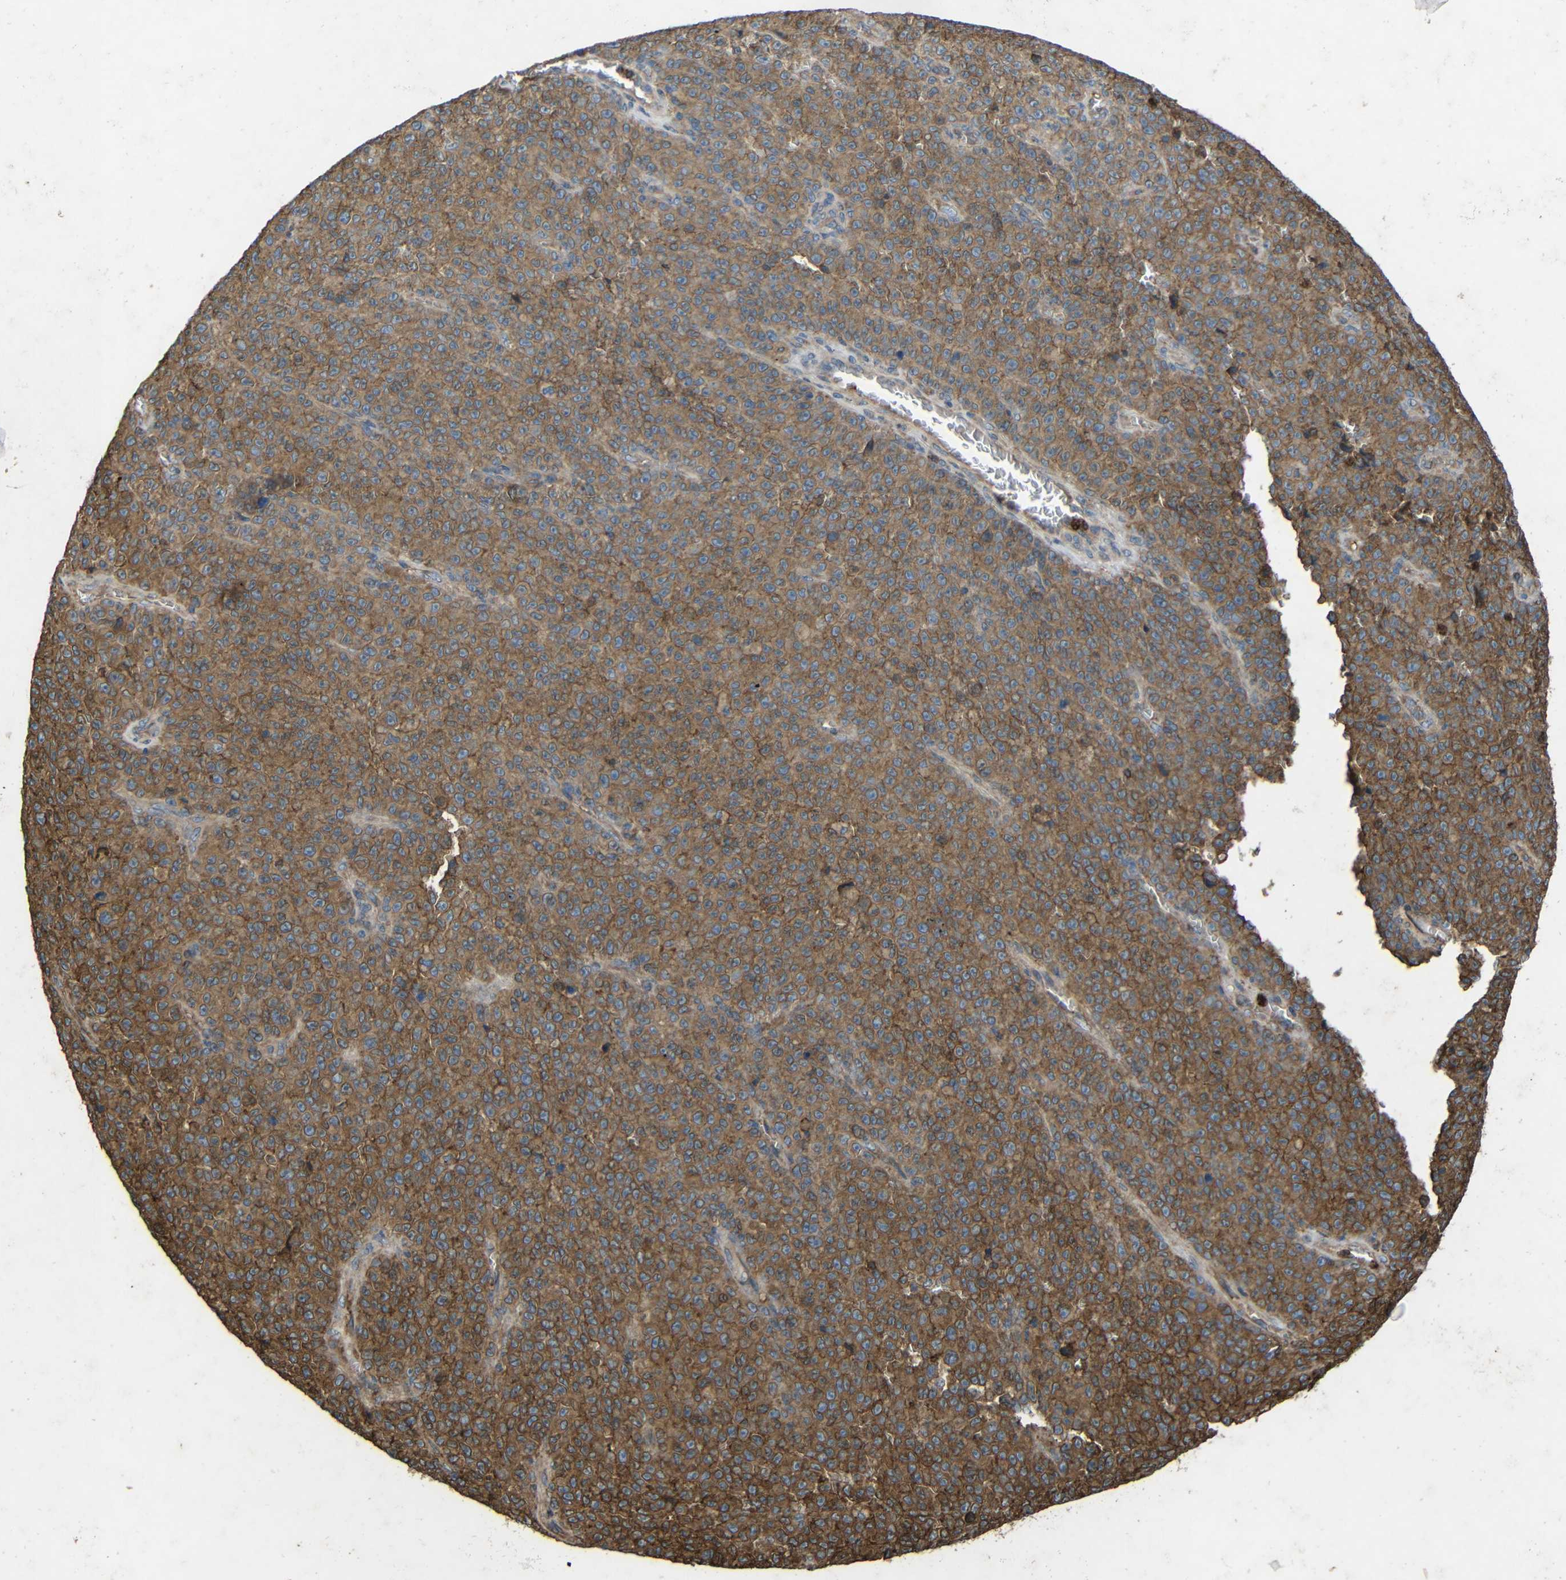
{"staining": {"intensity": "moderate", "quantity": ">75%", "location": "cytoplasmic/membranous"}, "tissue": "melanoma", "cell_type": "Tumor cells", "image_type": "cancer", "snomed": [{"axis": "morphology", "description": "Malignant melanoma, NOS"}, {"axis": "topography", "description": "Skin"}], "caption": "Malignant melanoma was stained to show a protein in brown. There is medium levels of moderate cytoplasmic/membranous staining in about >75% of tumor cells.", "gene": "TREM2", "patient": {"sex": "female", "age": 82}}